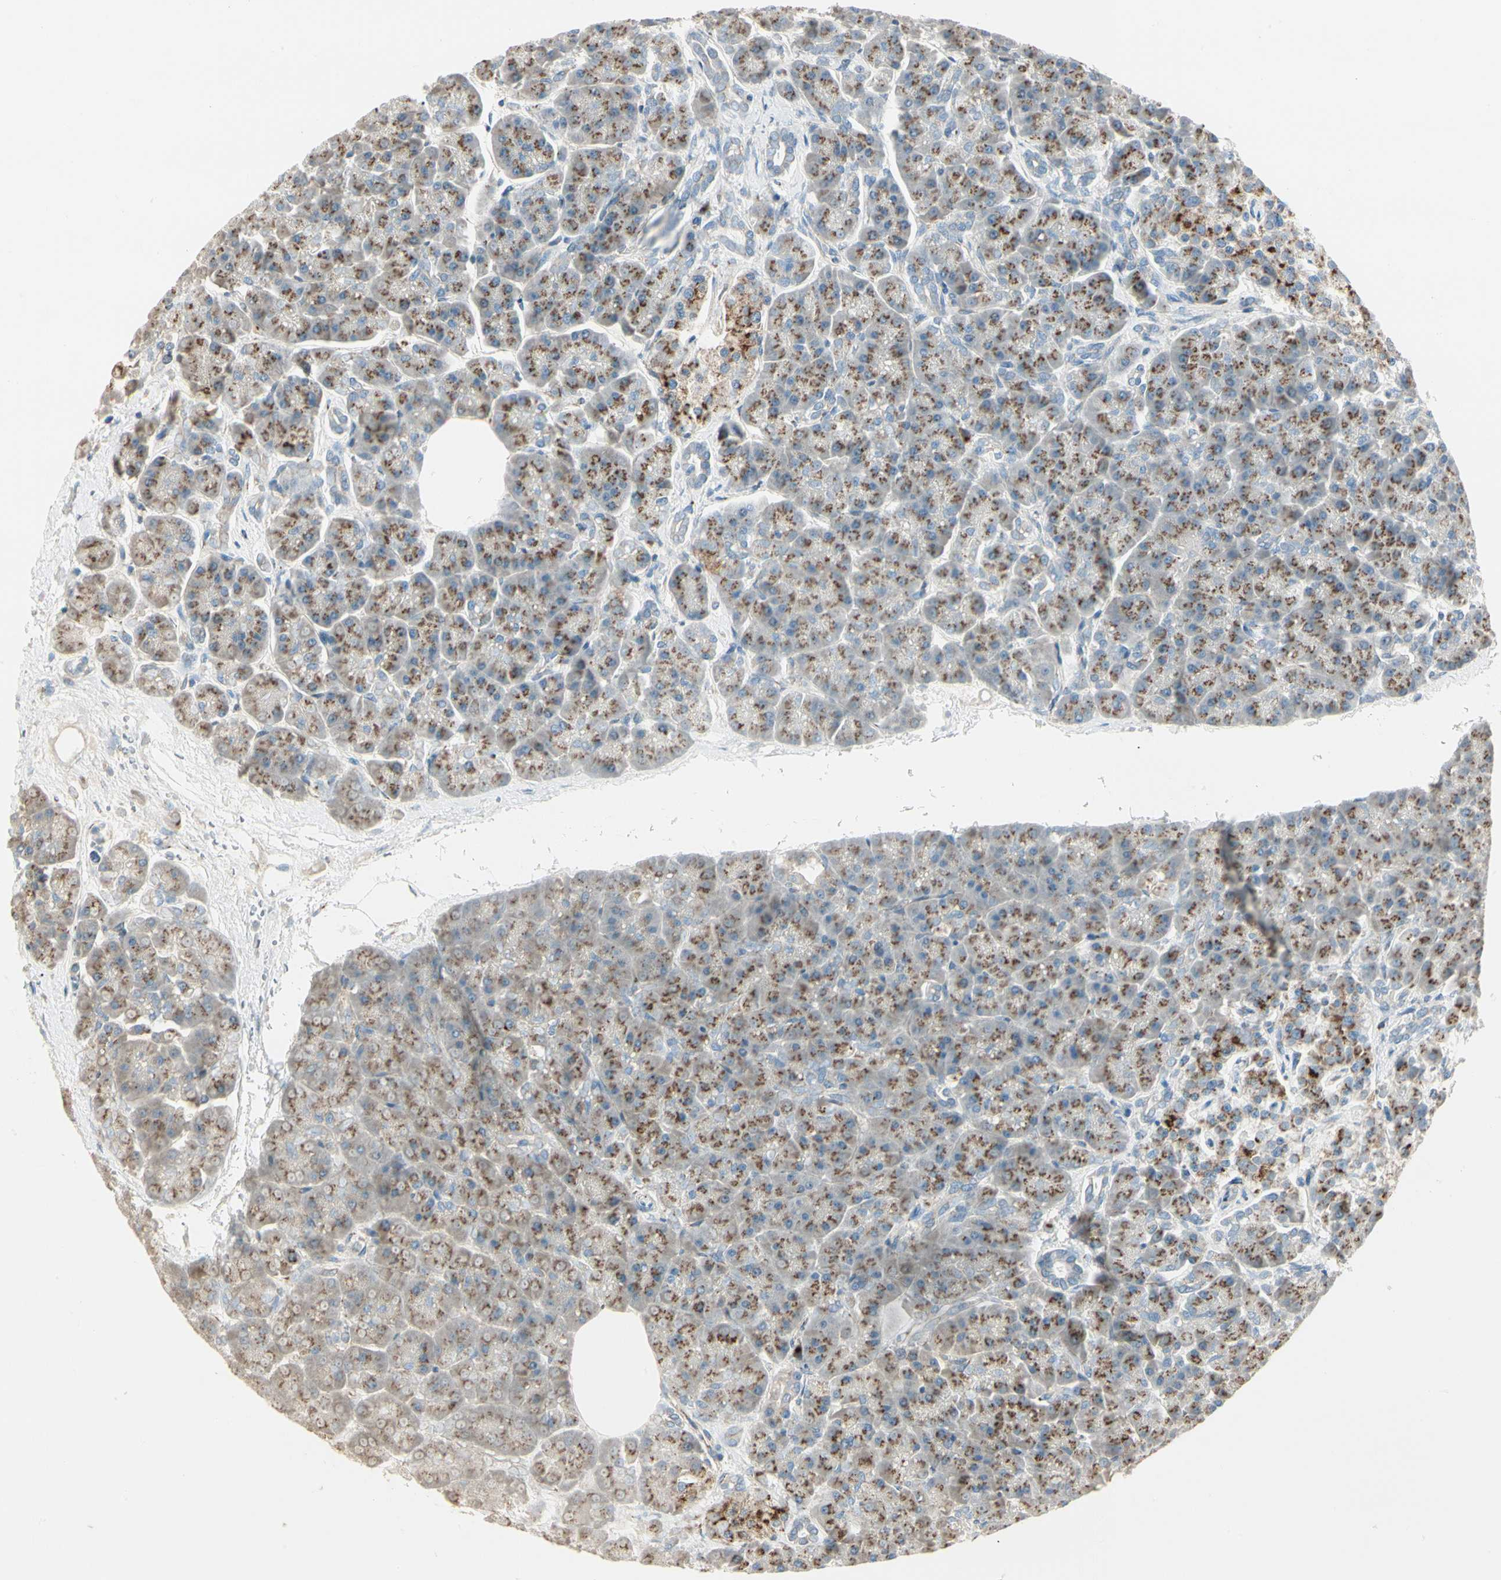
{"staining": {"intensity": "moderate", "quantity": ">75%", "location": "cytoplasmic/membranous"}, "tissue": "pancreas", "cell_type": "Exocrine glandular cells", "image_type": "normal", "snomed": [{"axis": "morphology", "description": "Normal tissue, NOS"}, {"axis": "topography", "description": "Pancreas"}], "caption": "The micrograph displays a brown stain indicating the presence of a protein in the cytoplasmic/membranous of exocrine glandular cells in pancreas. (IHC, brightfield microscopy, high magnification).", "gene": "ABCA3", "patient": {"sex": "female", "age": 70}}